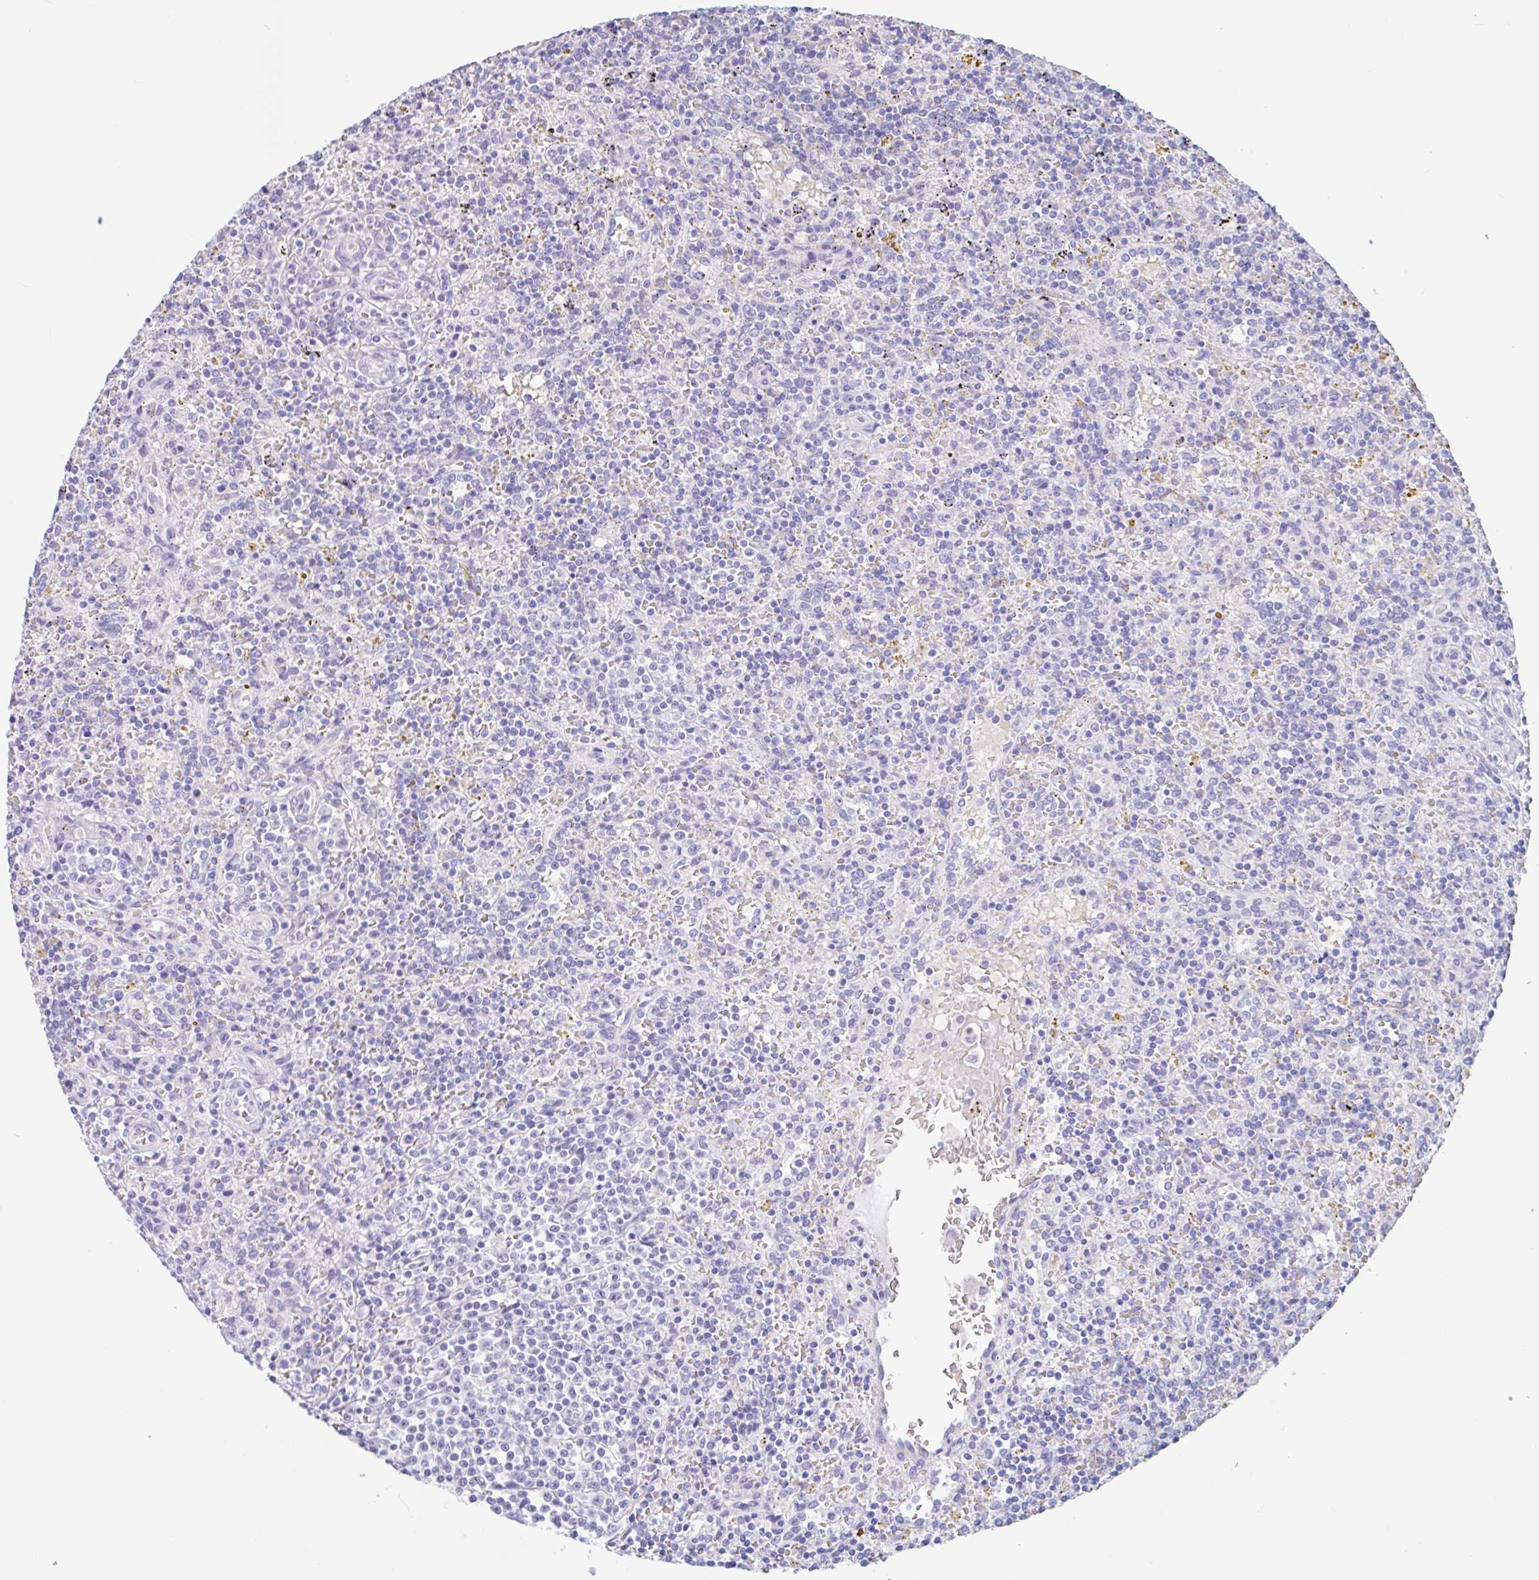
{"staining": {"intensity": "negative", "quantity": "none", "location": "none"}, "tissue": "lymphoma", "cell_type": "Tumor cells", "image_type": "cancer", "snomed": [{"axis": "morphology", "description": "Malignant lymphoma, non-Hodgkin's type, Low grade"}, {"axis": "topography", "description": "Spleen"}], "caption": "A micrograph of human lymphoma is negative for staining in tumor cells.", "gene": "OR6N2", "patient": {"sex": "male", "age": 67}}